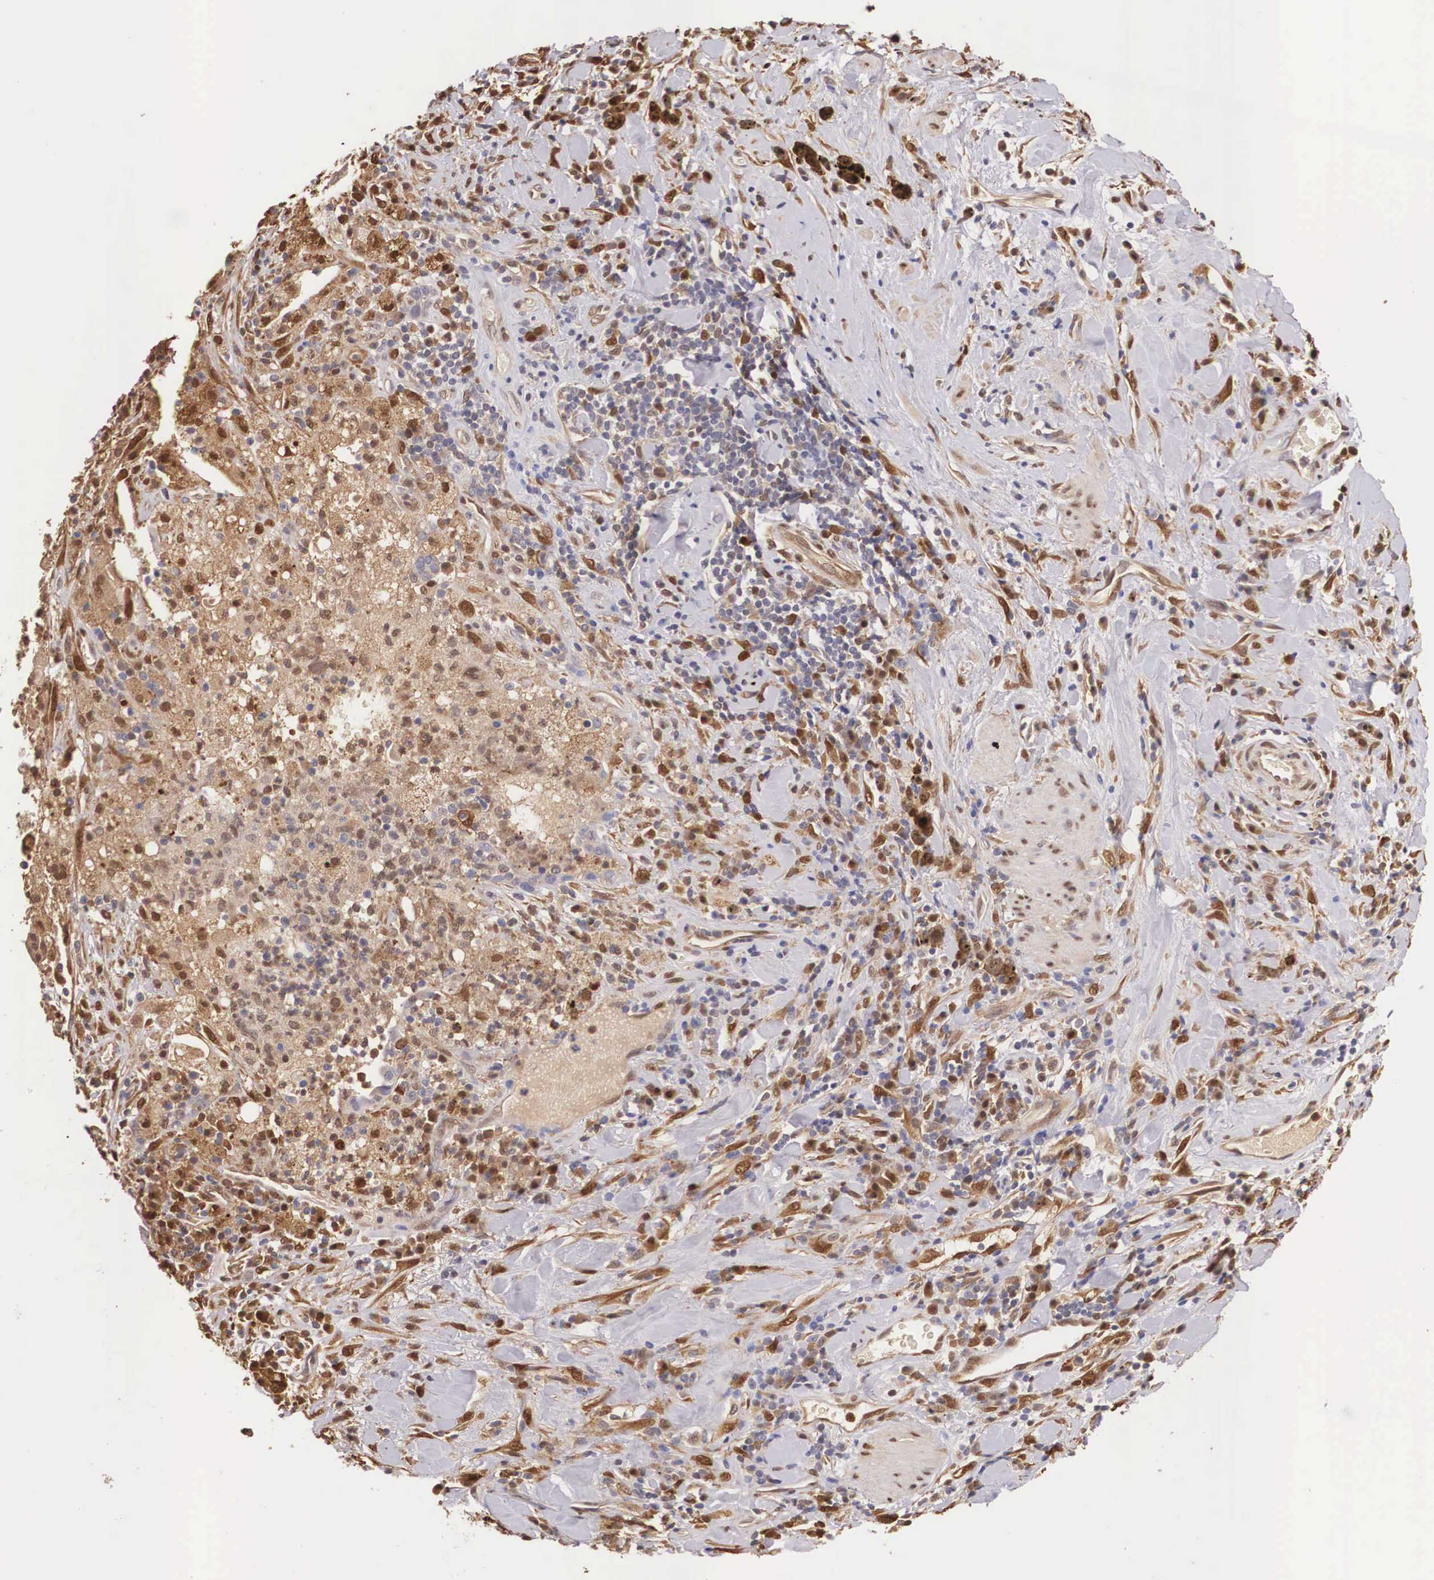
{"staining": {"intensity": "weak", "quantity": "<25%", "location": "cytoplasmic/membranous"}, "tissue": "lung cancer", "cell_type": "Tumor cells", "image_type": "cancer", "snomed": [{"axis": "morphology", "description": "Squamous cell carcinoma, NOS"}, {"axis": "topography", "description": "Lung"}], "caption": "This is an IHC micrograph of human lung cancer (squamous cell carcinoma). There is no expression in tumor cells.", "gene": "LGALS1", "patient": {"sex": "male", "age": 64}}